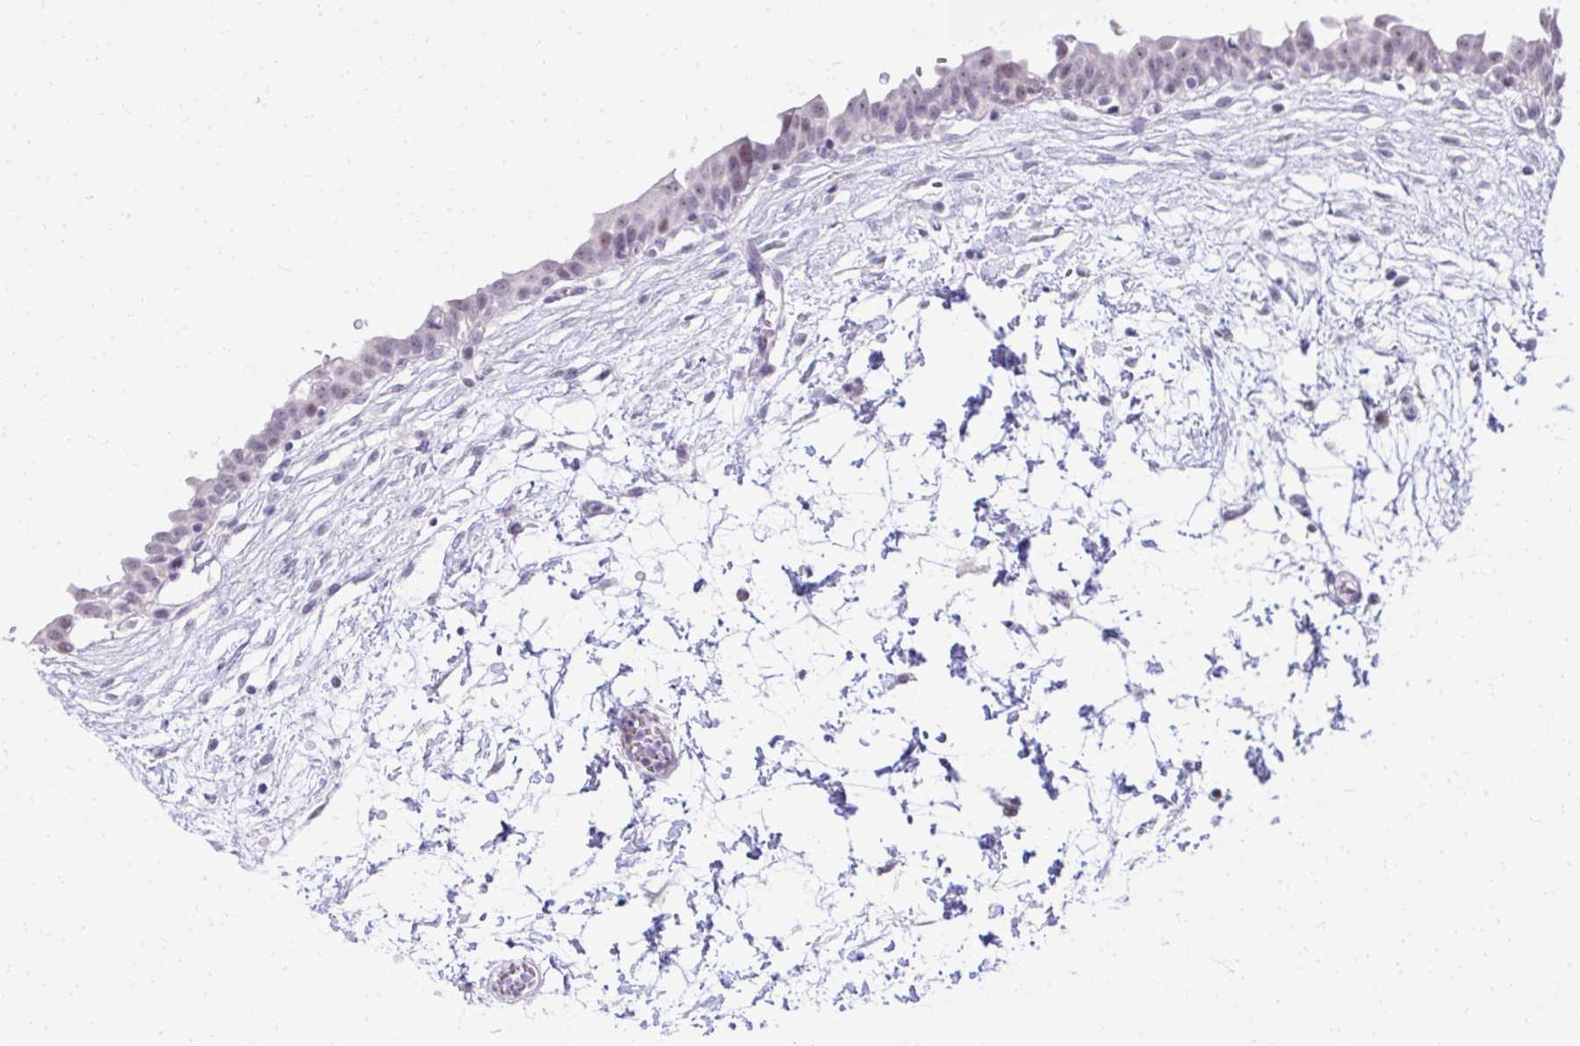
{"staining": {"intensity": "weak", "quantity": "<25%", "location": "nuclear"}, "tissue": "urinary bladder", "cell_type": "Urothelial cells", "image_type": "normal", "snomed": [{"axis": "morphology", "description": "Normal tissue, NOS"}, {"axis": "topography", "description": "Urinary bladder"}], "caption": "The IHC image has no significant staining in urothelial cells of urinary bladder.", "gene": "EID3", "patient": {"sex": "male", "age": 37}}